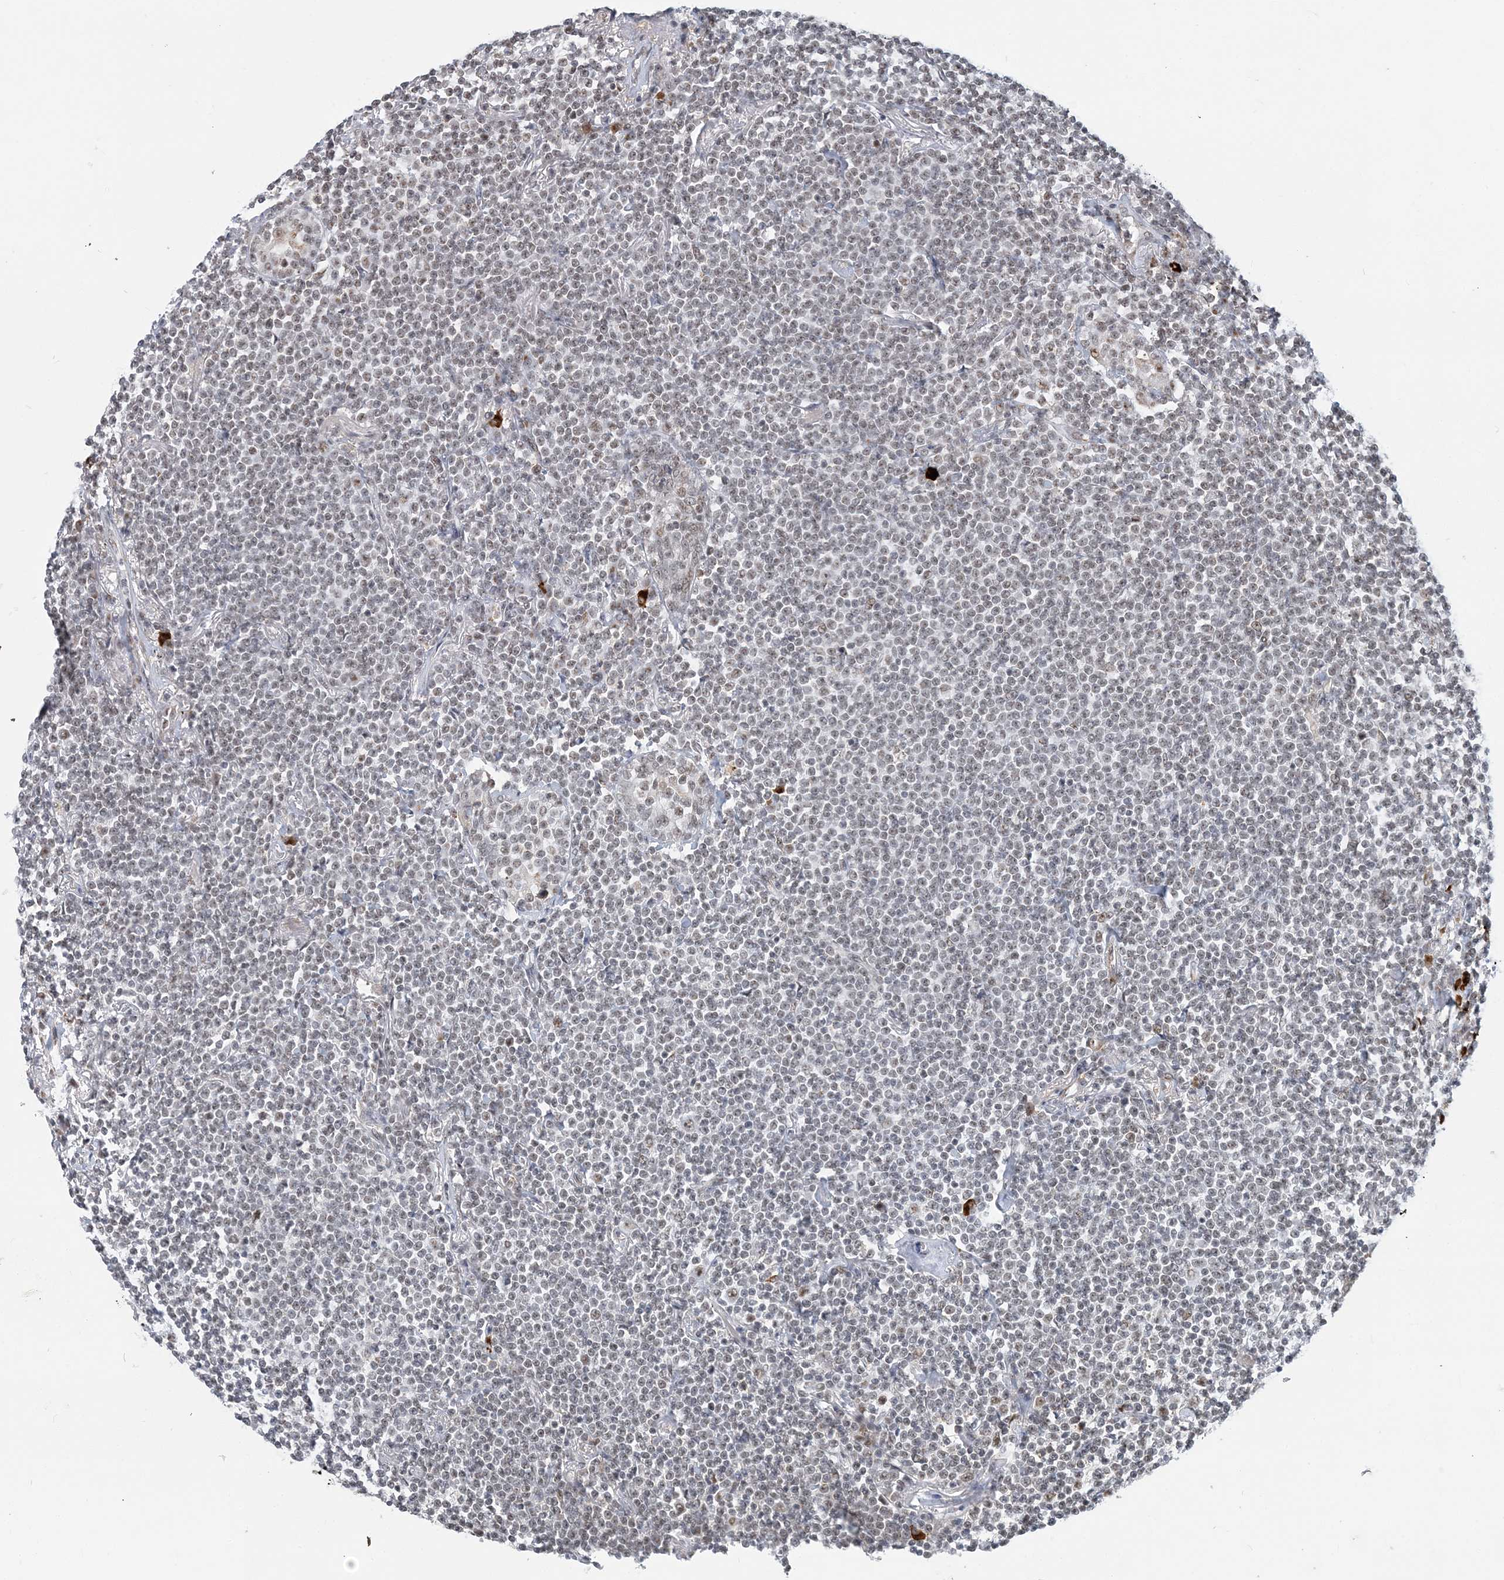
{"staining": {"intensity": "weak", "quantity": "<25%", "location": "nuclear"}, "tissue": "lymphoma", "cell_type": "Tumor cells", "image_type": "cancer", "snomed": [{"axis": "morphology", "description": "Malignant lymphoma, non-Hodgkin's type, Low grade"}, {"axis": "topography", "description": "Lung"}], "caption": "Low-grade malignant lymphoma, non-Hodgkin's type was stained to show a protein in brown. There is no significant staining in tumor cells.", "gene": "PLRG1", "patient": {"sex": "female", "age": 71}}